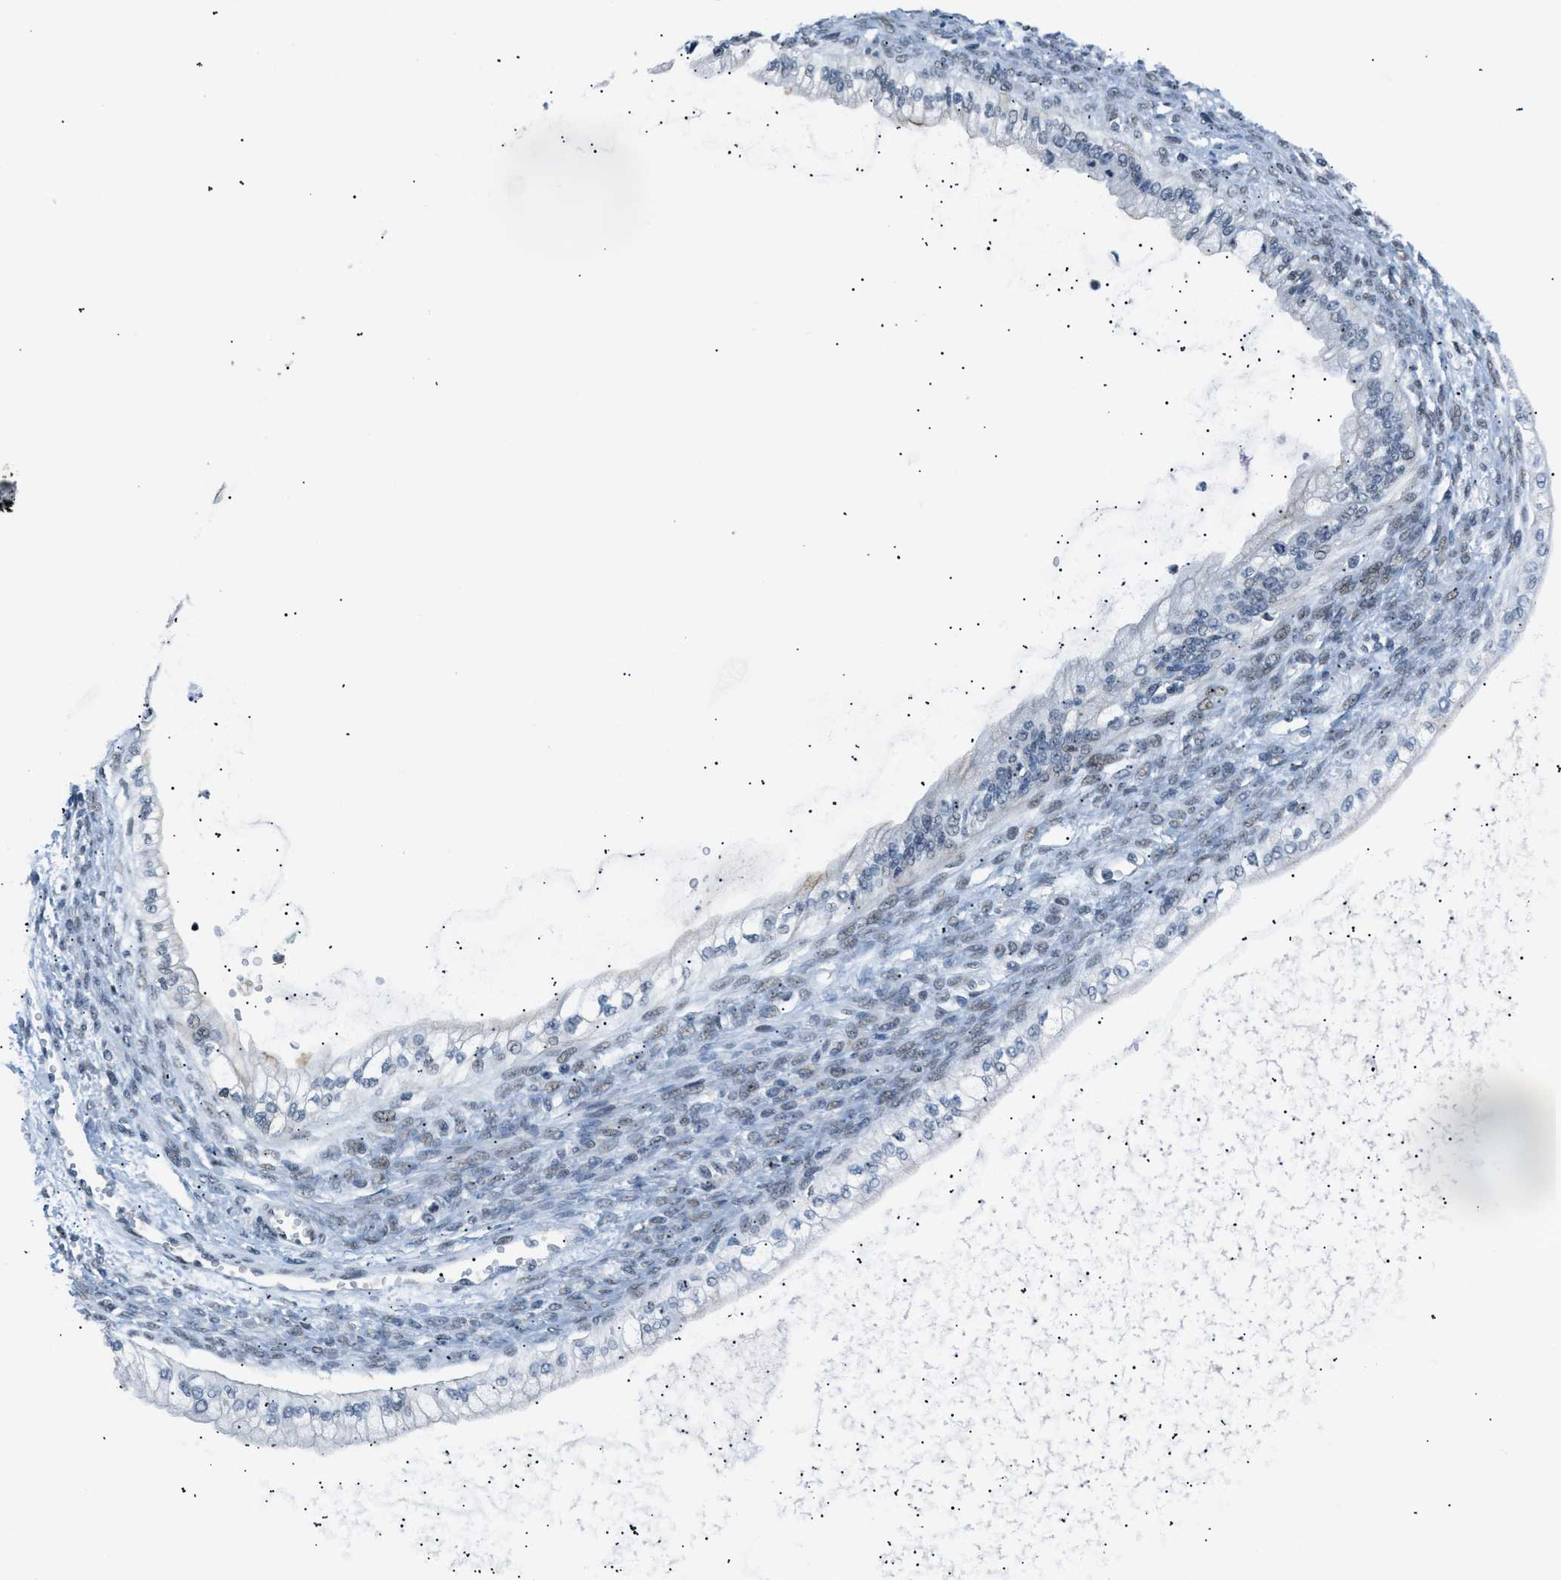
{"staining": {"intensity": "negative", "quantity": "none", "location": "none"}, "tissue": "ovarian cancer", "cell_type": "Tumor cells", "image_type": "cancer", "snomed": [{"axis": "morphology", "description": "Cystadenocarcinoma, mucinous, NOS"}, {"axis": "topography", "description": "Ovary"}], "caption": "This is an immunohistochemistry (IHC) photomicrograph of human ovarian cancer (mucinous cystadenocarcinoma). There is no staining in tumor cells.", "gene": "KCNC3", "patient": {"sex": "female", "age": 57}}